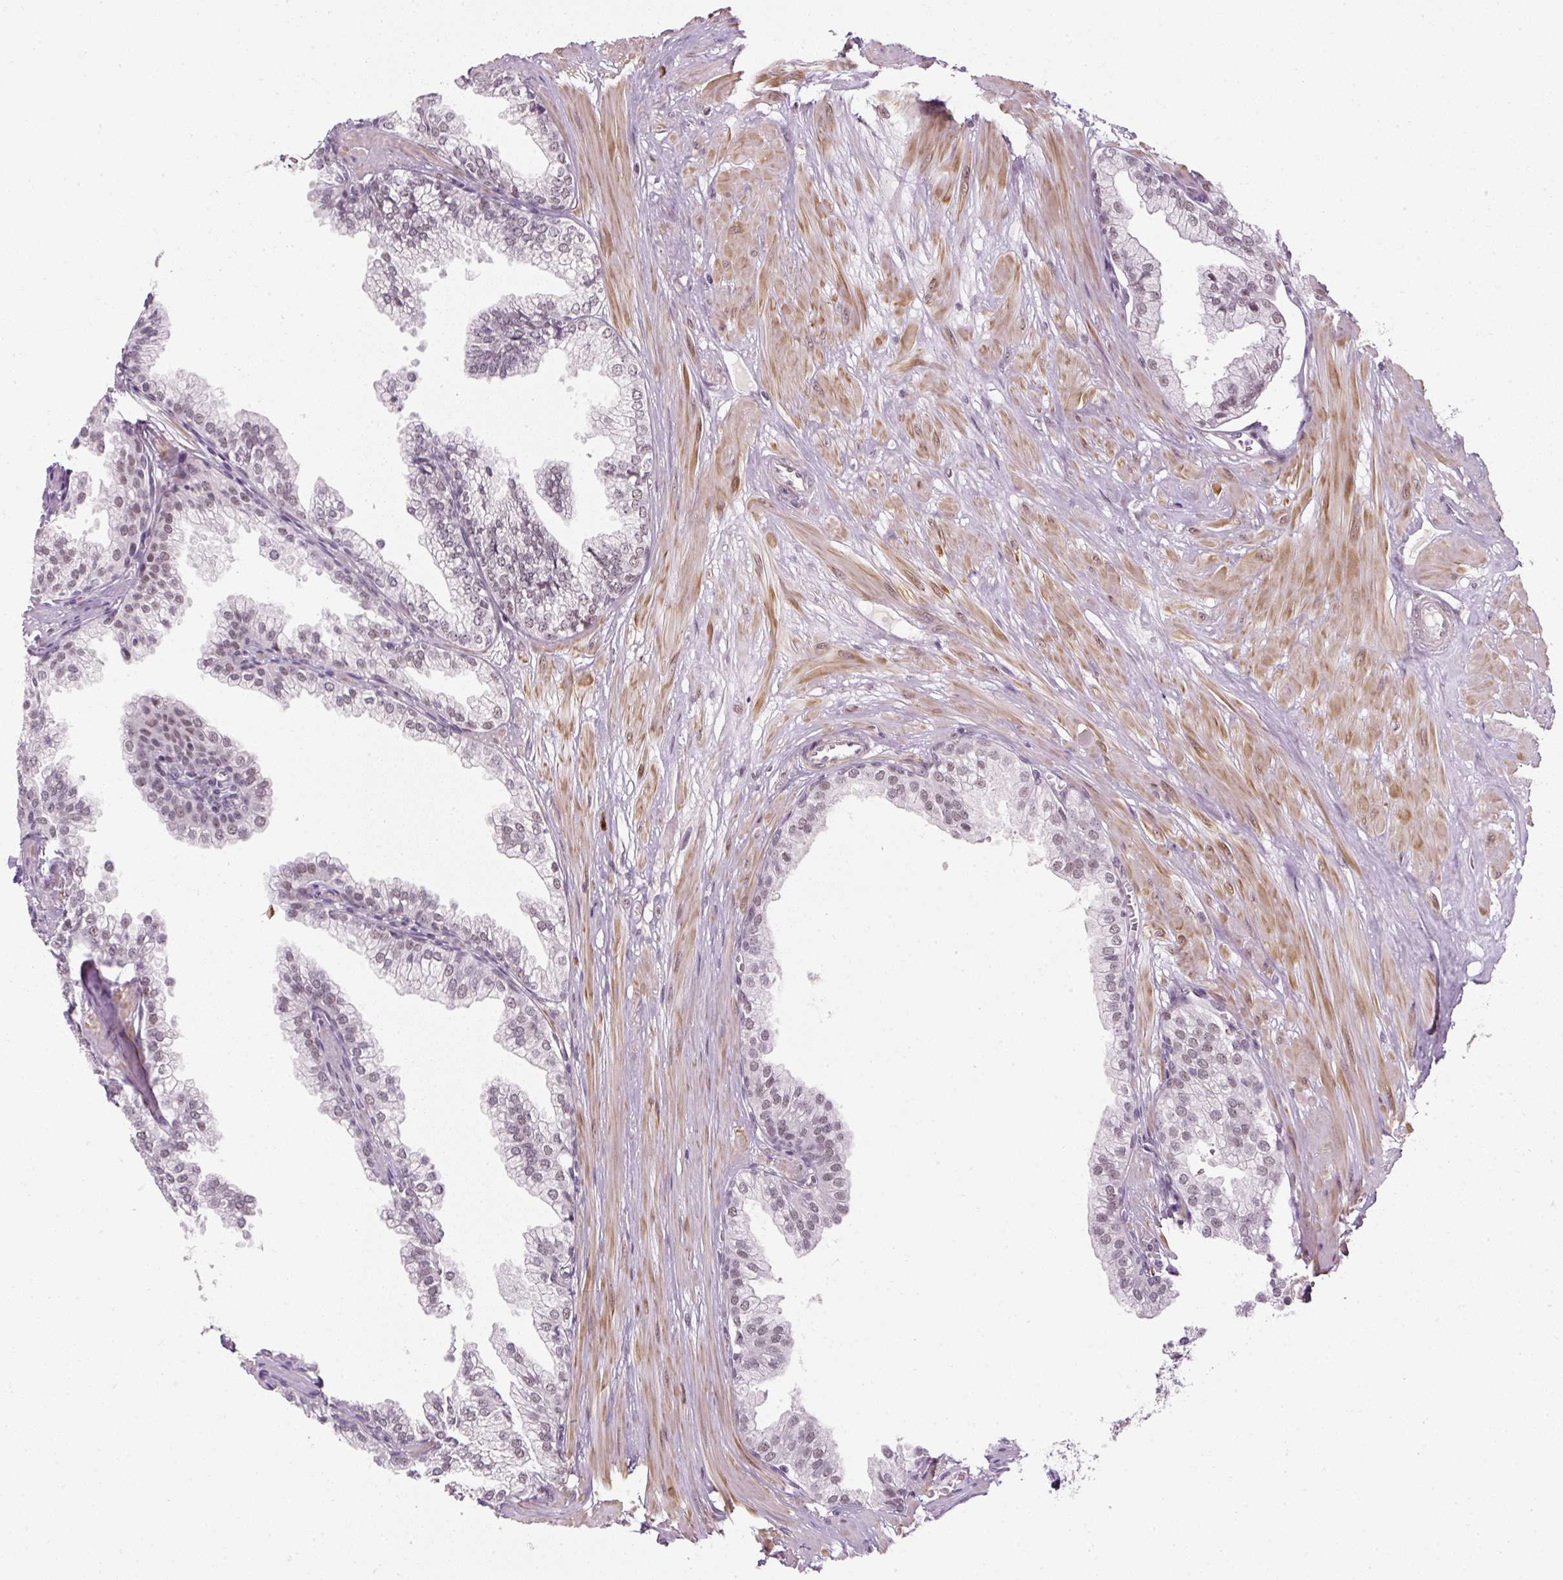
{"staining": {"intensity": "moderate", "quantity": "25%-75%", "location": "nuclear"}, "tissue": "prostate", "cell_type": "Glandular cells", "image_type": "normal", "snomed": [{"axis": "morphology", "description": "Normal tissue, NOS"}, {"axis": "topography", "description": "Prostate"}, {"axis": "topography", "description": "Peripheral nerve tissue"}], "caption": "About 25%-75% of glandular cells in normal prostate demonstrate moderate nuclear protein expression as visualized by brown immunohistochemical staining.", "gene": "U2AF2", "patient": {"sex": "male", "age": 55}}